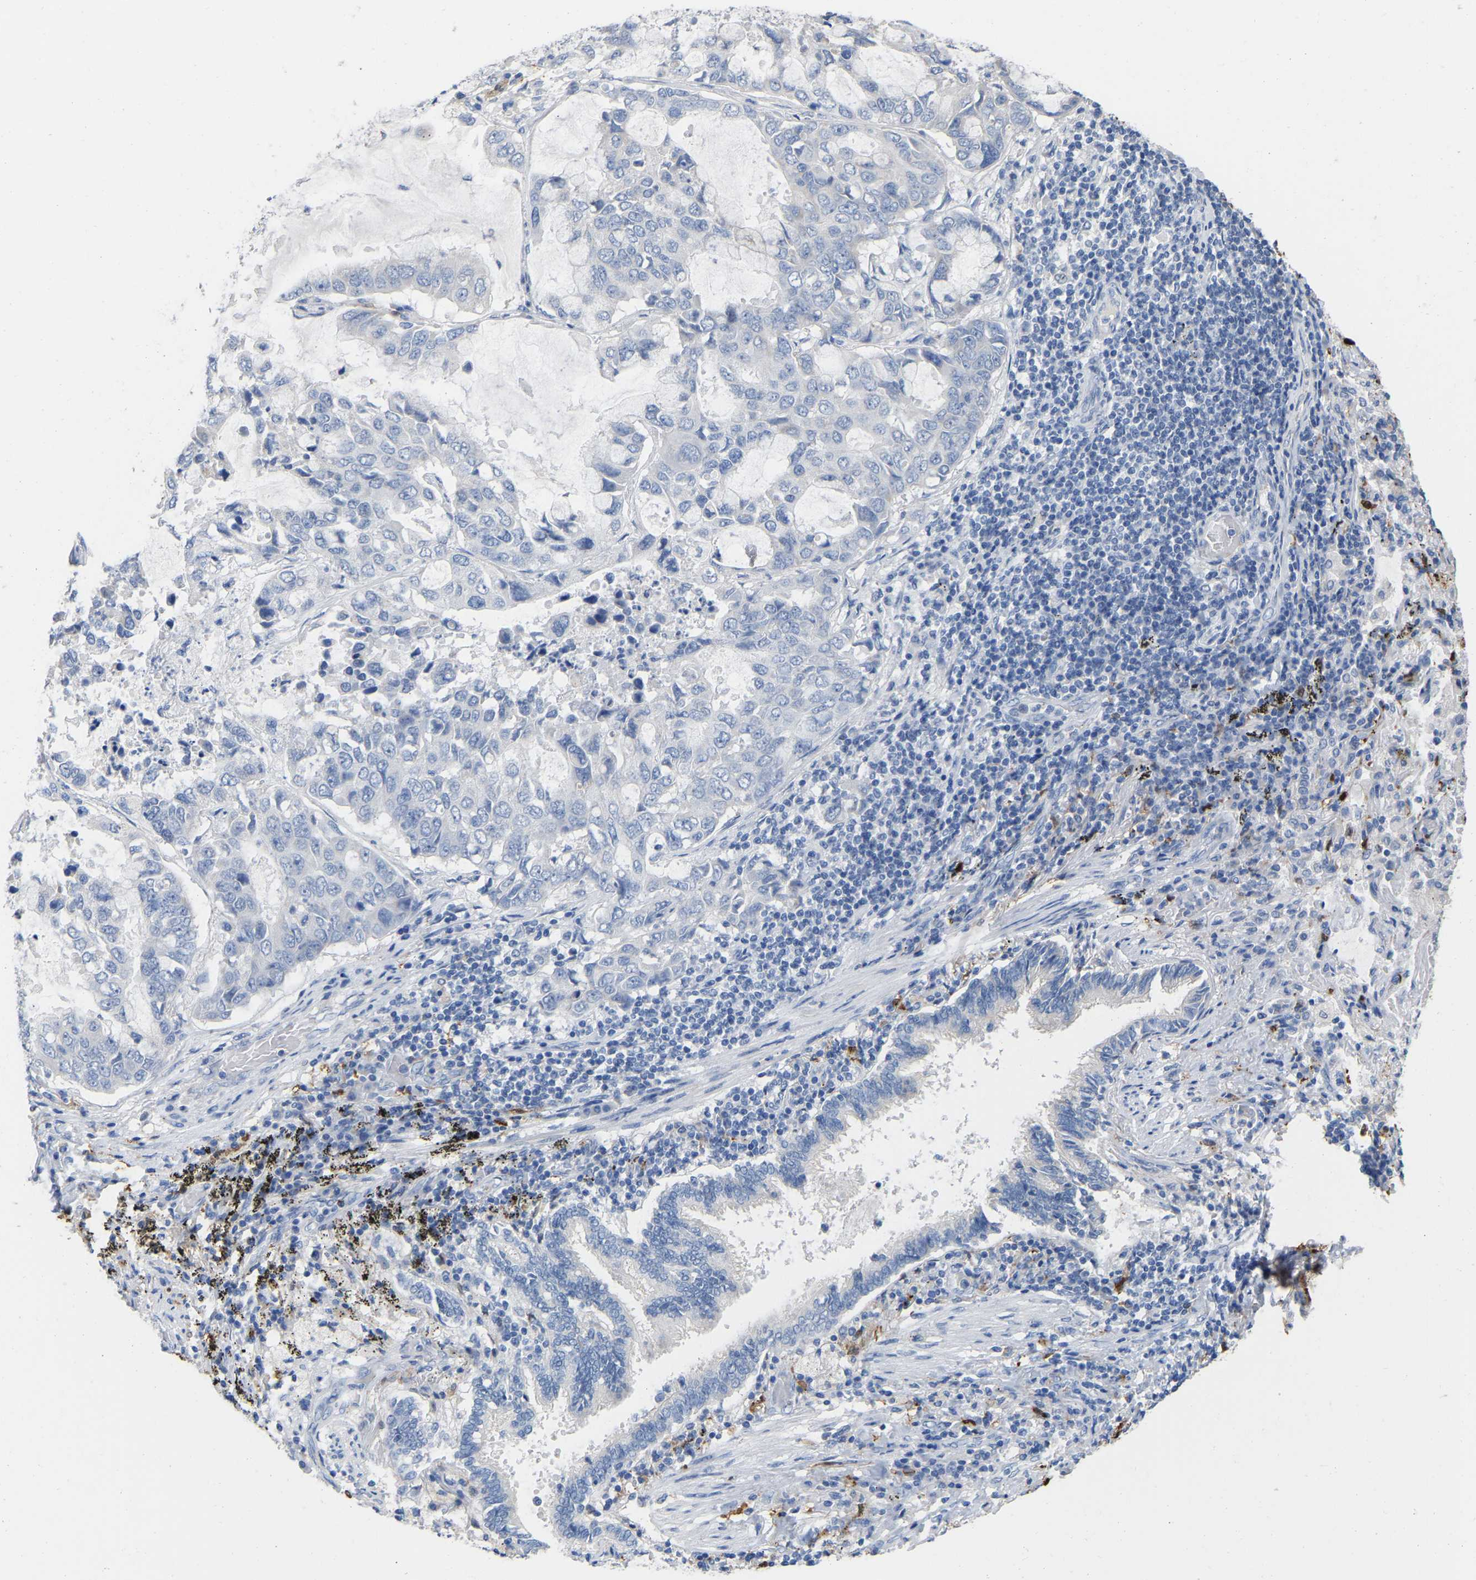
{"staining": {"intensity": "negative", "quantity": "none", "location": "none"}, "tissue": "lung cancer", "cell_type": "Tumor cells", "image_type": "cancer", "snomed": [{"axis": "morphology", "description": "Adenocarcinoma, NOS"}, {"axis": "topography", "description": "Lung"}], "caption": "IHC photomicrograph of lung adenocarcinoma stained for a protein (brown), which shows no positivity in tumor cells. (IHC, brightfield microscopy, high magnification).", "gene": "ULBP2", "patient": {"sex": "male", "age": 64}}